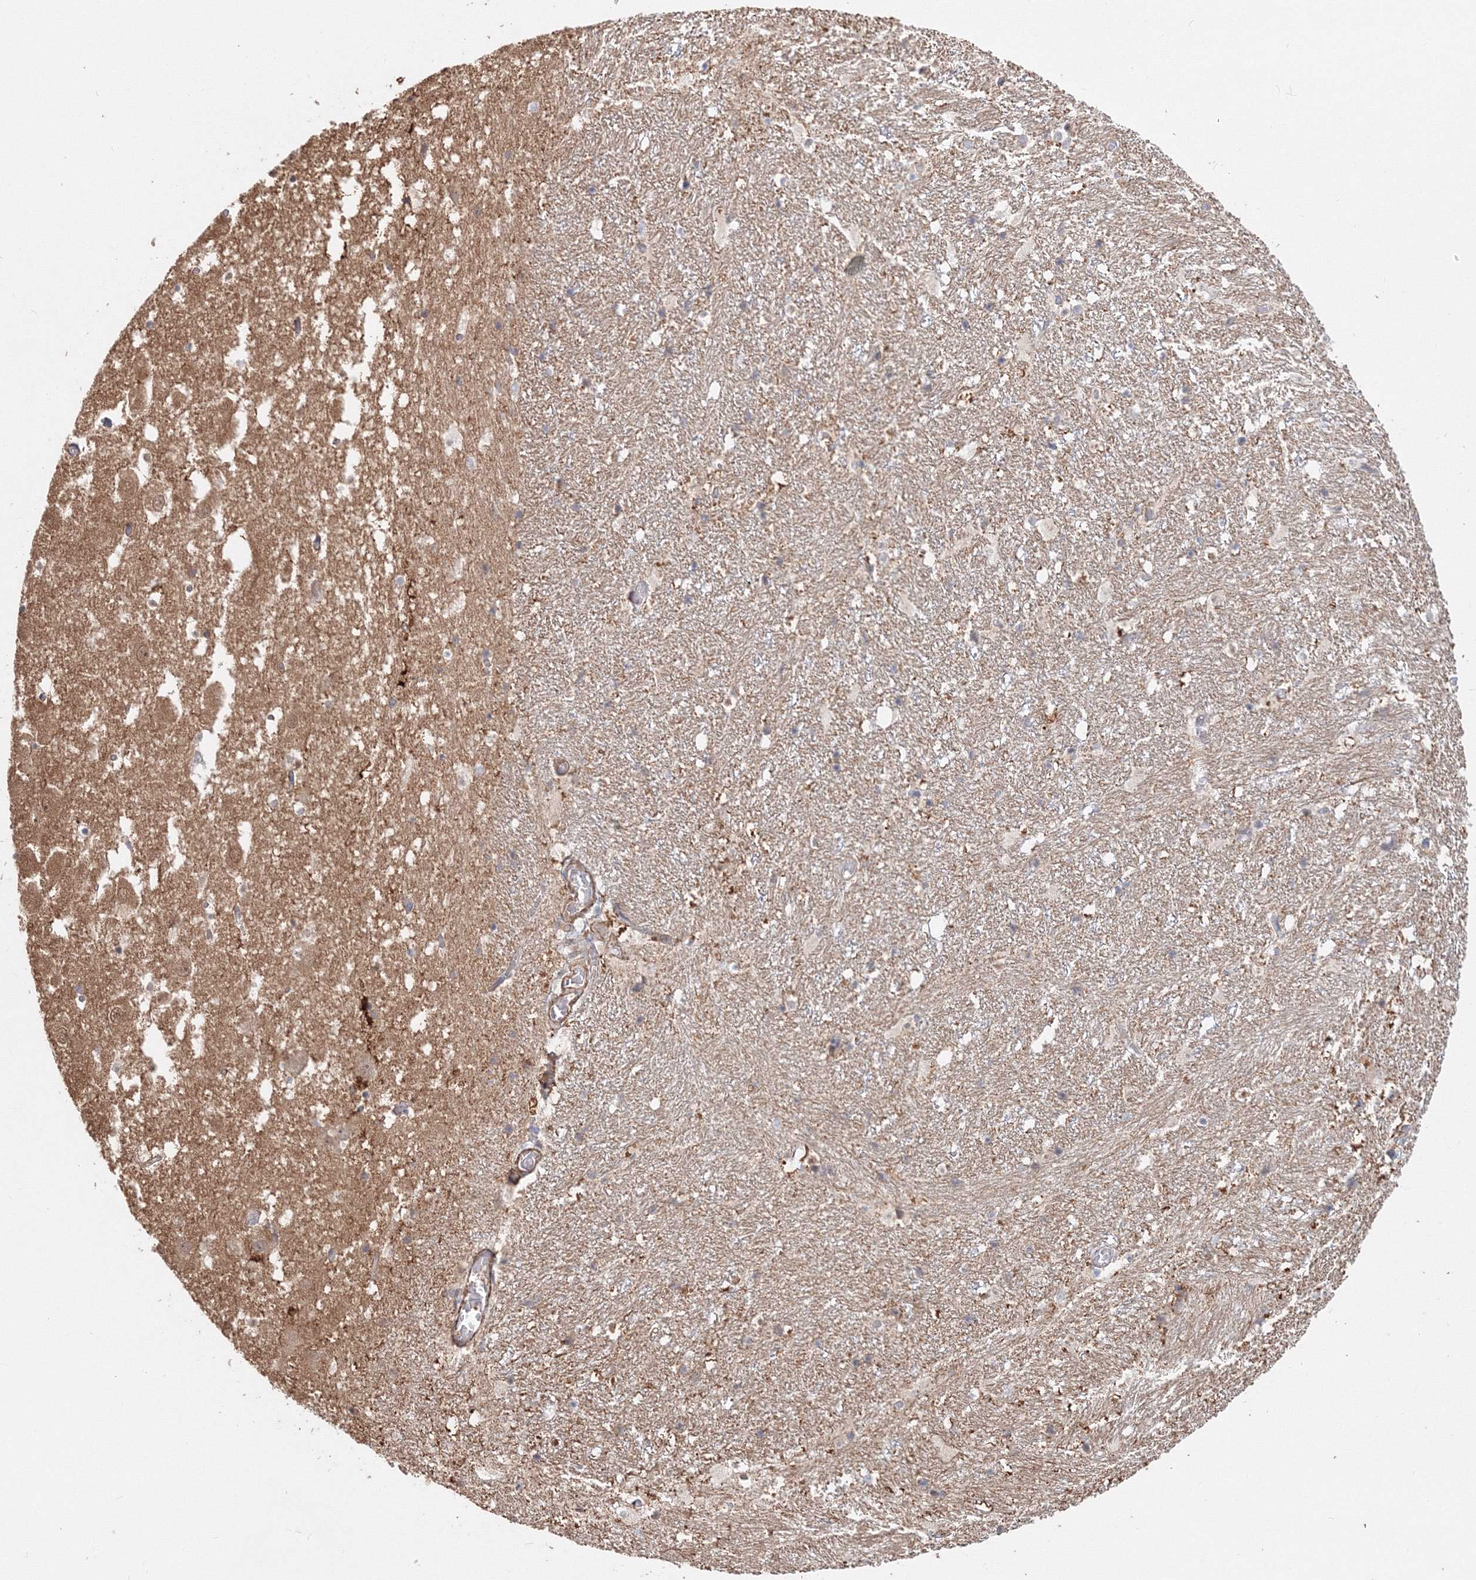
{"staining": {"intensity": "weak", "quantity": "<25%", "location": "cytoplasmic/membranous"}, "tissue": "hippocampus", "cell_type": "Glial cells", "image_type": "normal", "snomed": [{"axis": "morphology", "description": "Normal tissue, NOS"}, {"axis": "topography", "description": "Hippocampus"}], "caption": "Immunohistochemical staining of normal hippocampus displays no significant positivity in glial cells. Nuclei are stained in blue.", "gene": "ARHGAP21", "patient": {"sex": "female", "age": 52}}